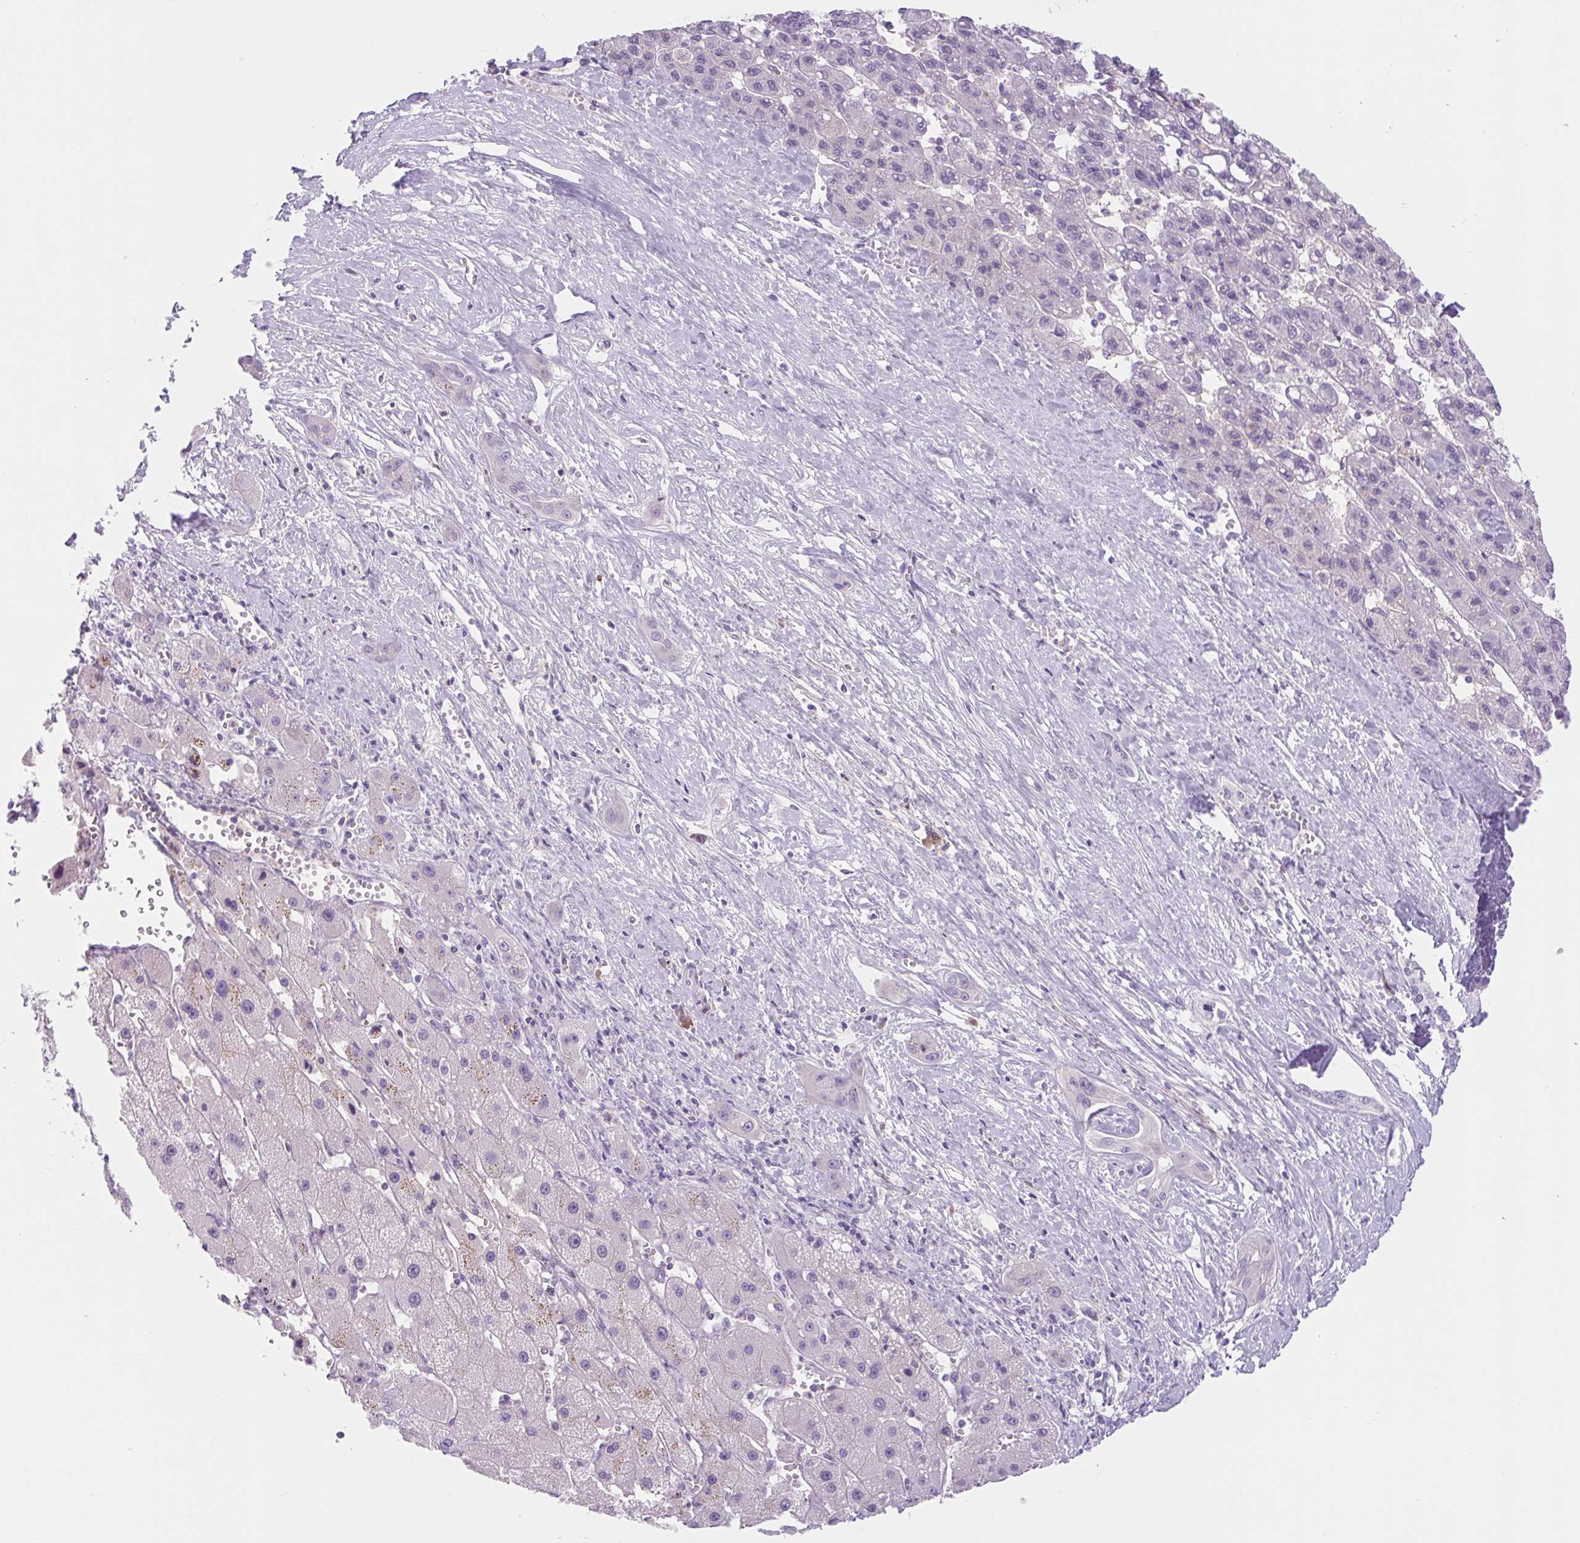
{"staining": {"intensity": "negative", "quantity": "none", "location": "none"}, "tissue": "liver cancer", "cell_type": "Tumor cells", "image_type": "cancer", "snomed": [{"axis": "morphology", "description": "Carcinoma, Hepatocellular, NOS"}, {"axis": "topography", "description": "Liver"}], "caption": "The micrograph exhibits no staining of tumor cells in hepatocellular carcinoma (liver).", "gene": "WNT9B", "patient": {"sex": "female", "age": 82}}